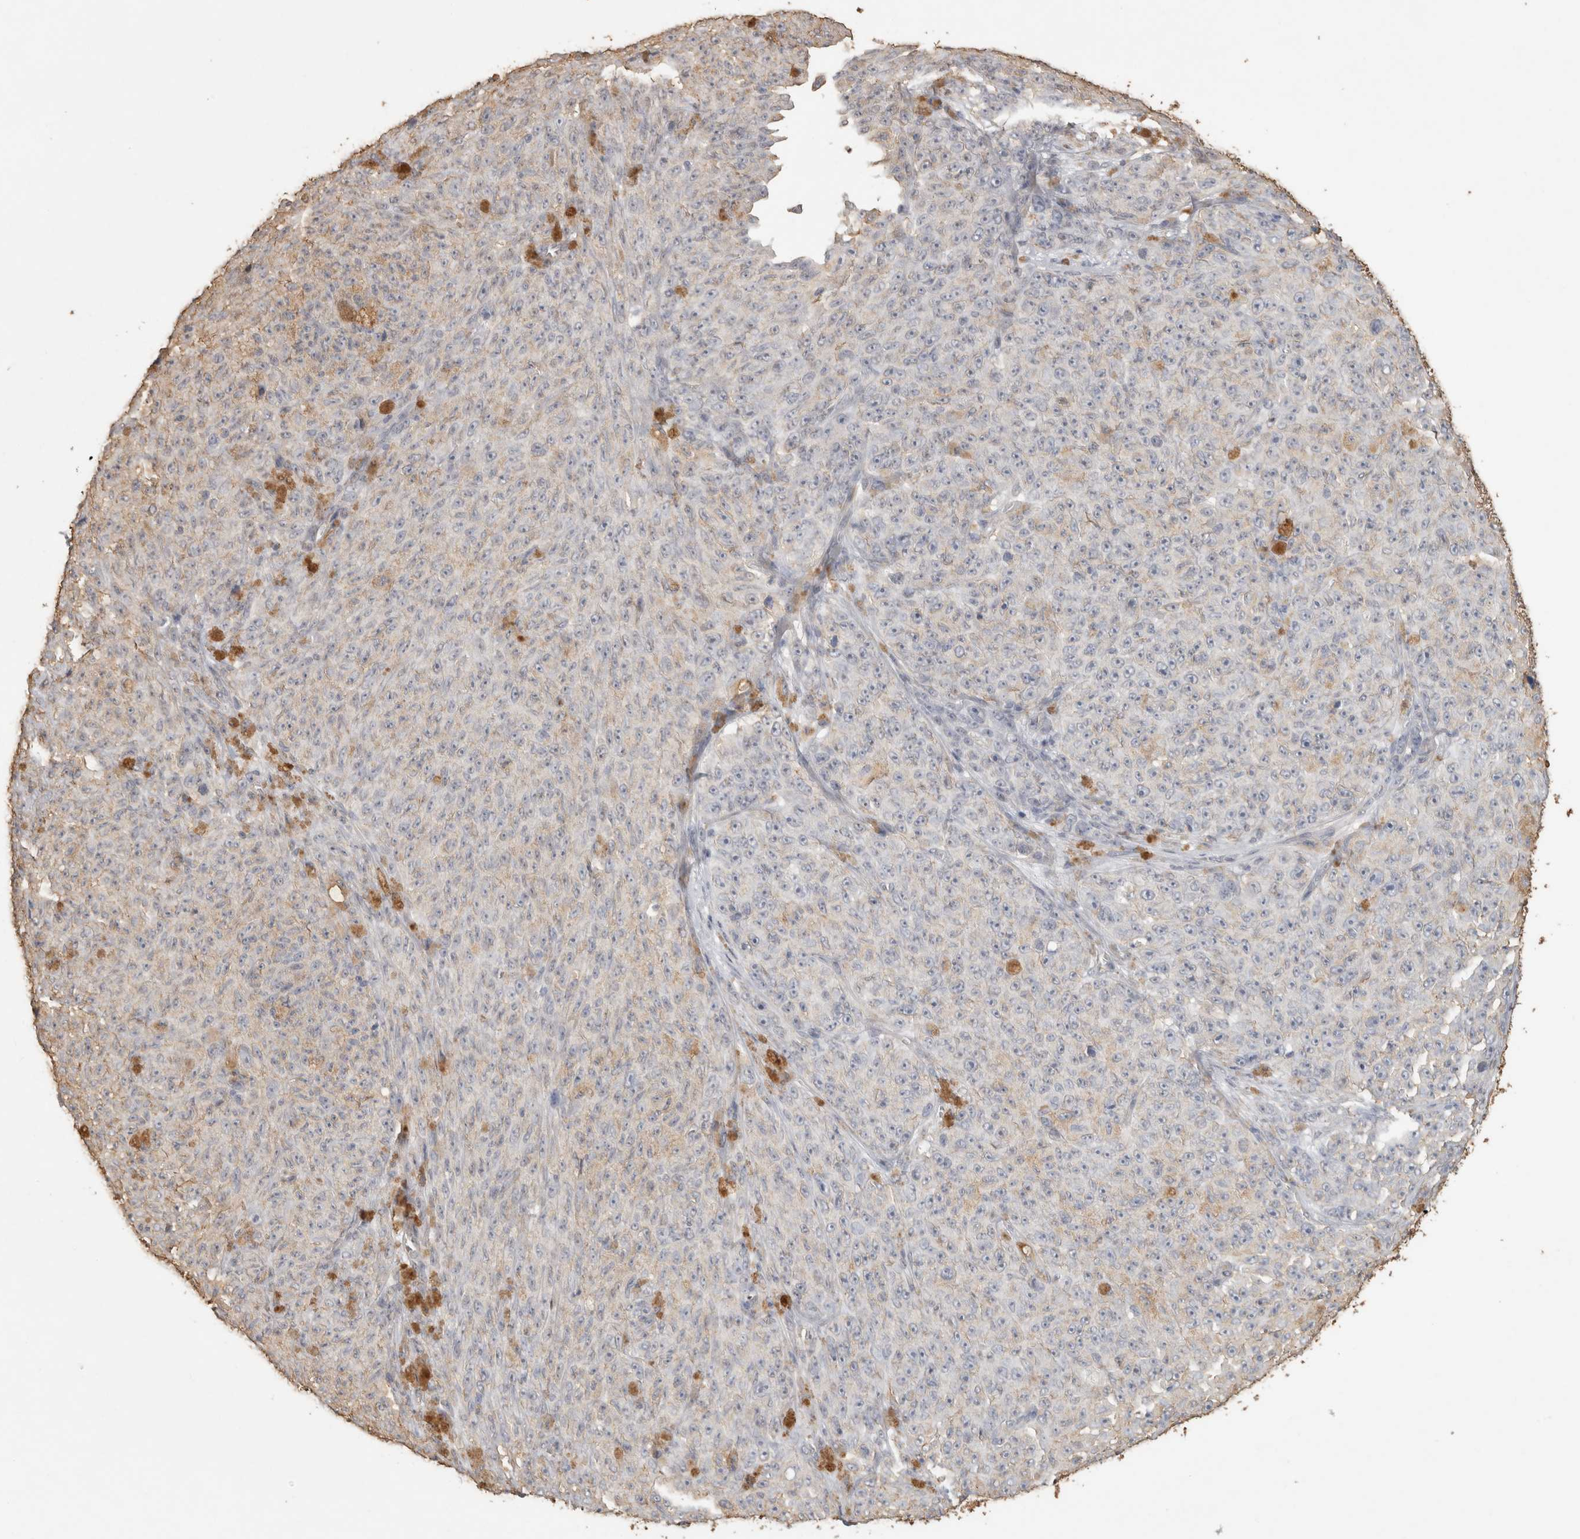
{"staining": {"intensity": "weak", "quantity": "25%-75%", "location": "cytoplasmic/membranous"}, "tissue": "melanoma", "cell_type": "Tumor cells", "image_type": "cancer", "snomed": [{"axis": "morphology", "description": "Malignant melanoma, NOS"}, {"axis": "topography", "description": "Skin"}], "caption": "Weak cytoplasmic/membranous protein staining is seen in about 25%-75% of tumor cells in melanoma. The staining is performed using DAB (3,3'-diaminobenzidine) brown chromogen to label protein expression. The nuclei are counter-stained blue using hematoxylin.", "gene": "REPS2", "patient": {"sex": "female", "age": 82}}